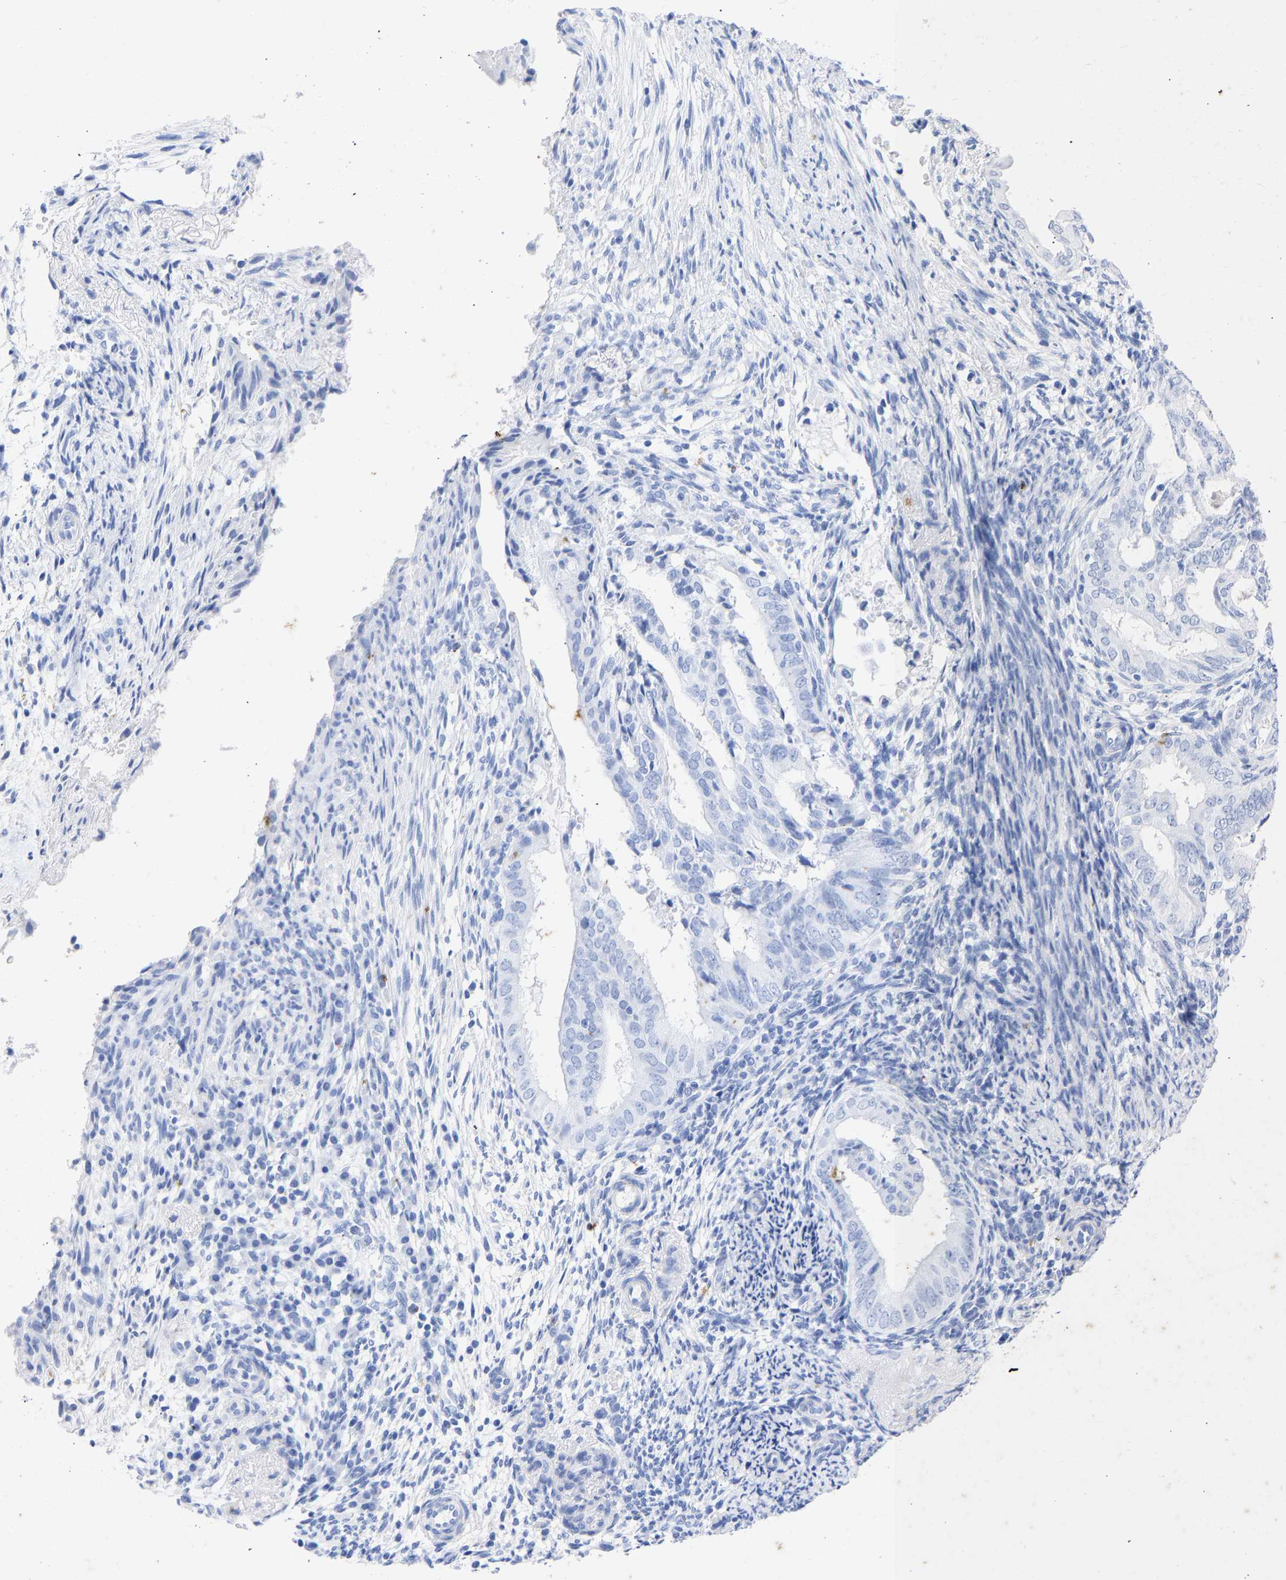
{"staining": {"intensity": "negative", "quantity": "none", "location": "none"}, "tissue": "endometrial cancer", "cell_type": "Tumor cells", "image_type": "cancer", "snomed": [{"axis": "morphology", "description": "Adenocarcinoma, NOS"}, {"axis": "topography", "description": "Endometrium"}], "caption": "DAB (3,3'-diaminobenzidine) immunohistochemical staining of human endometrial adenocarcinoma reveals no significant expression in tumor cells.", "gene": "KRT1", "patient": {"sex": "female", "age": 58}}